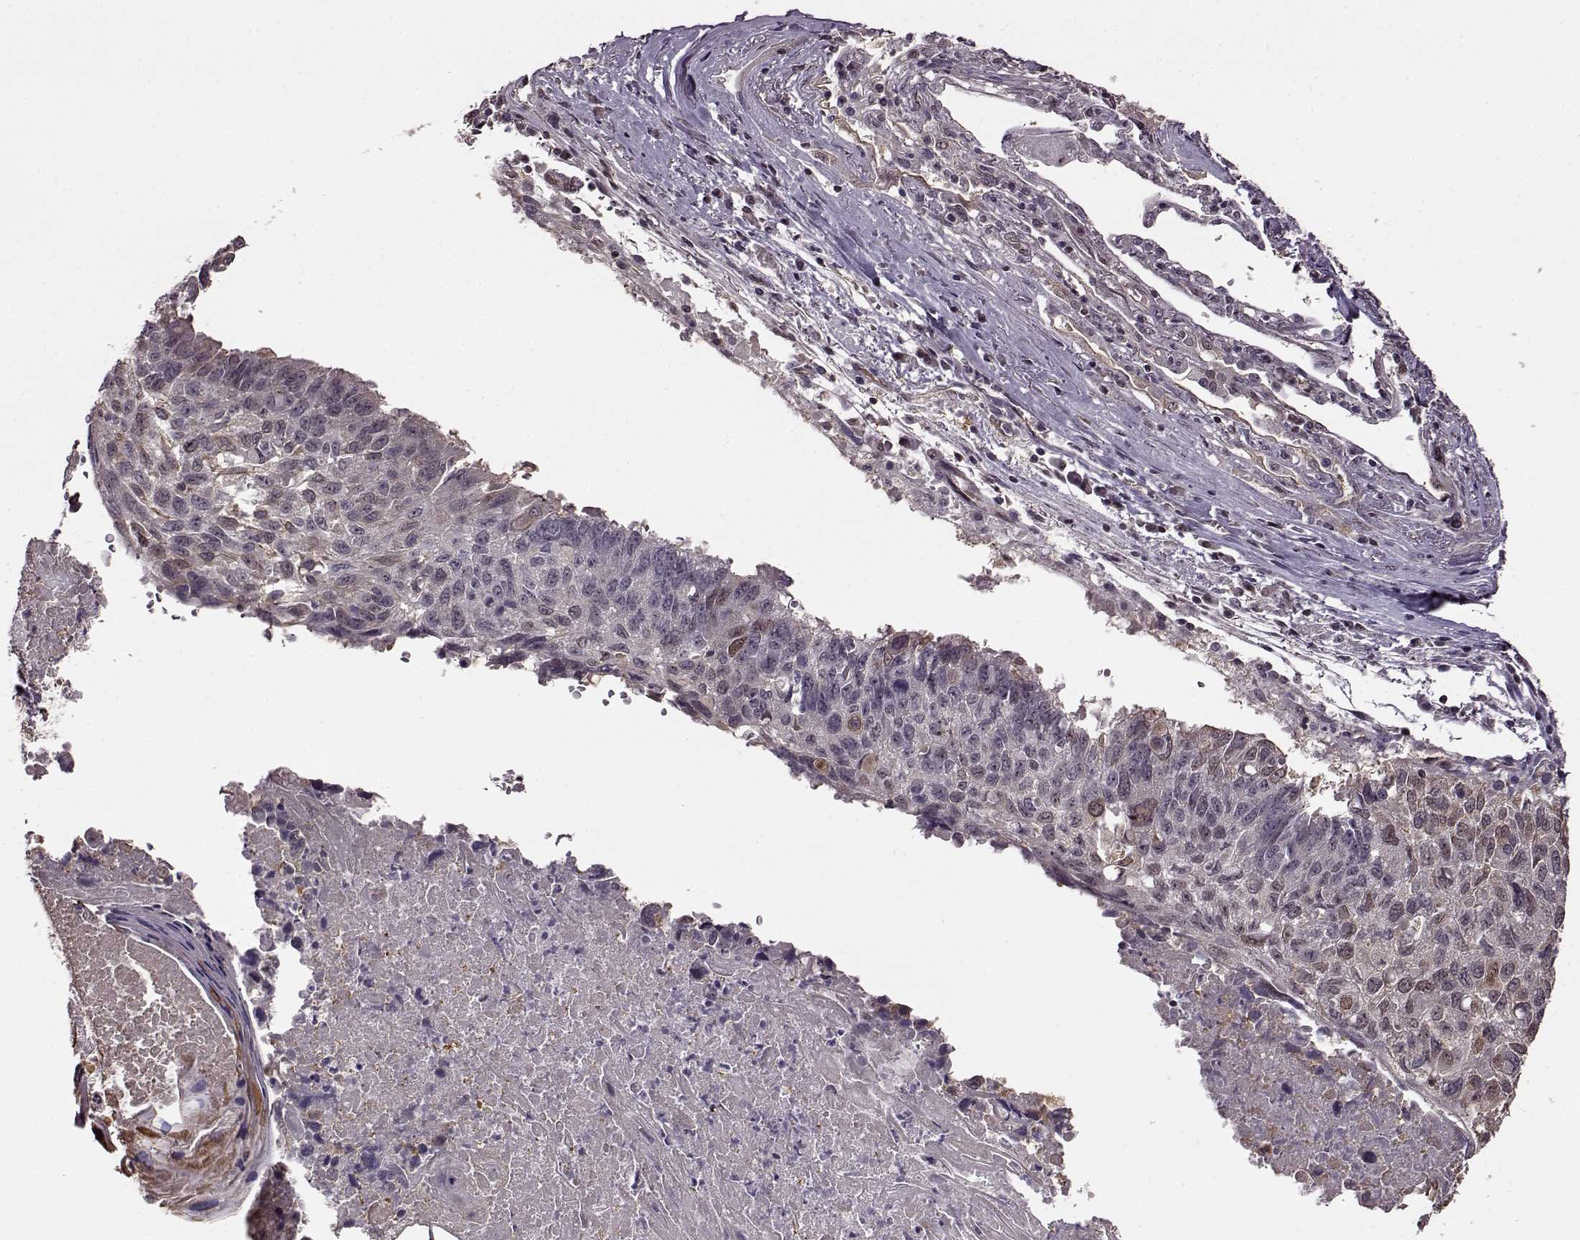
{"staining": {"intensity": "weak", "quantity": "<25%", "location": "nuclear"}, "tissue": "lung cancer", "cell_type": "Tumor cells", "image_type": "cancer", "snomed": [{"axis": "morphology", "description": "Squamous cell carcinoma, NOS"}, {"axis": "topography", "description": "Lung"}], "caption": "An IHC micrograph of lung cancer (squamous cell carcinoma) is shown. There is no staining in tumor cells of lung cancer (squamous cell carcinoma).", "gene": "FTO", "patient": {"sex": "male", "age": 73}}